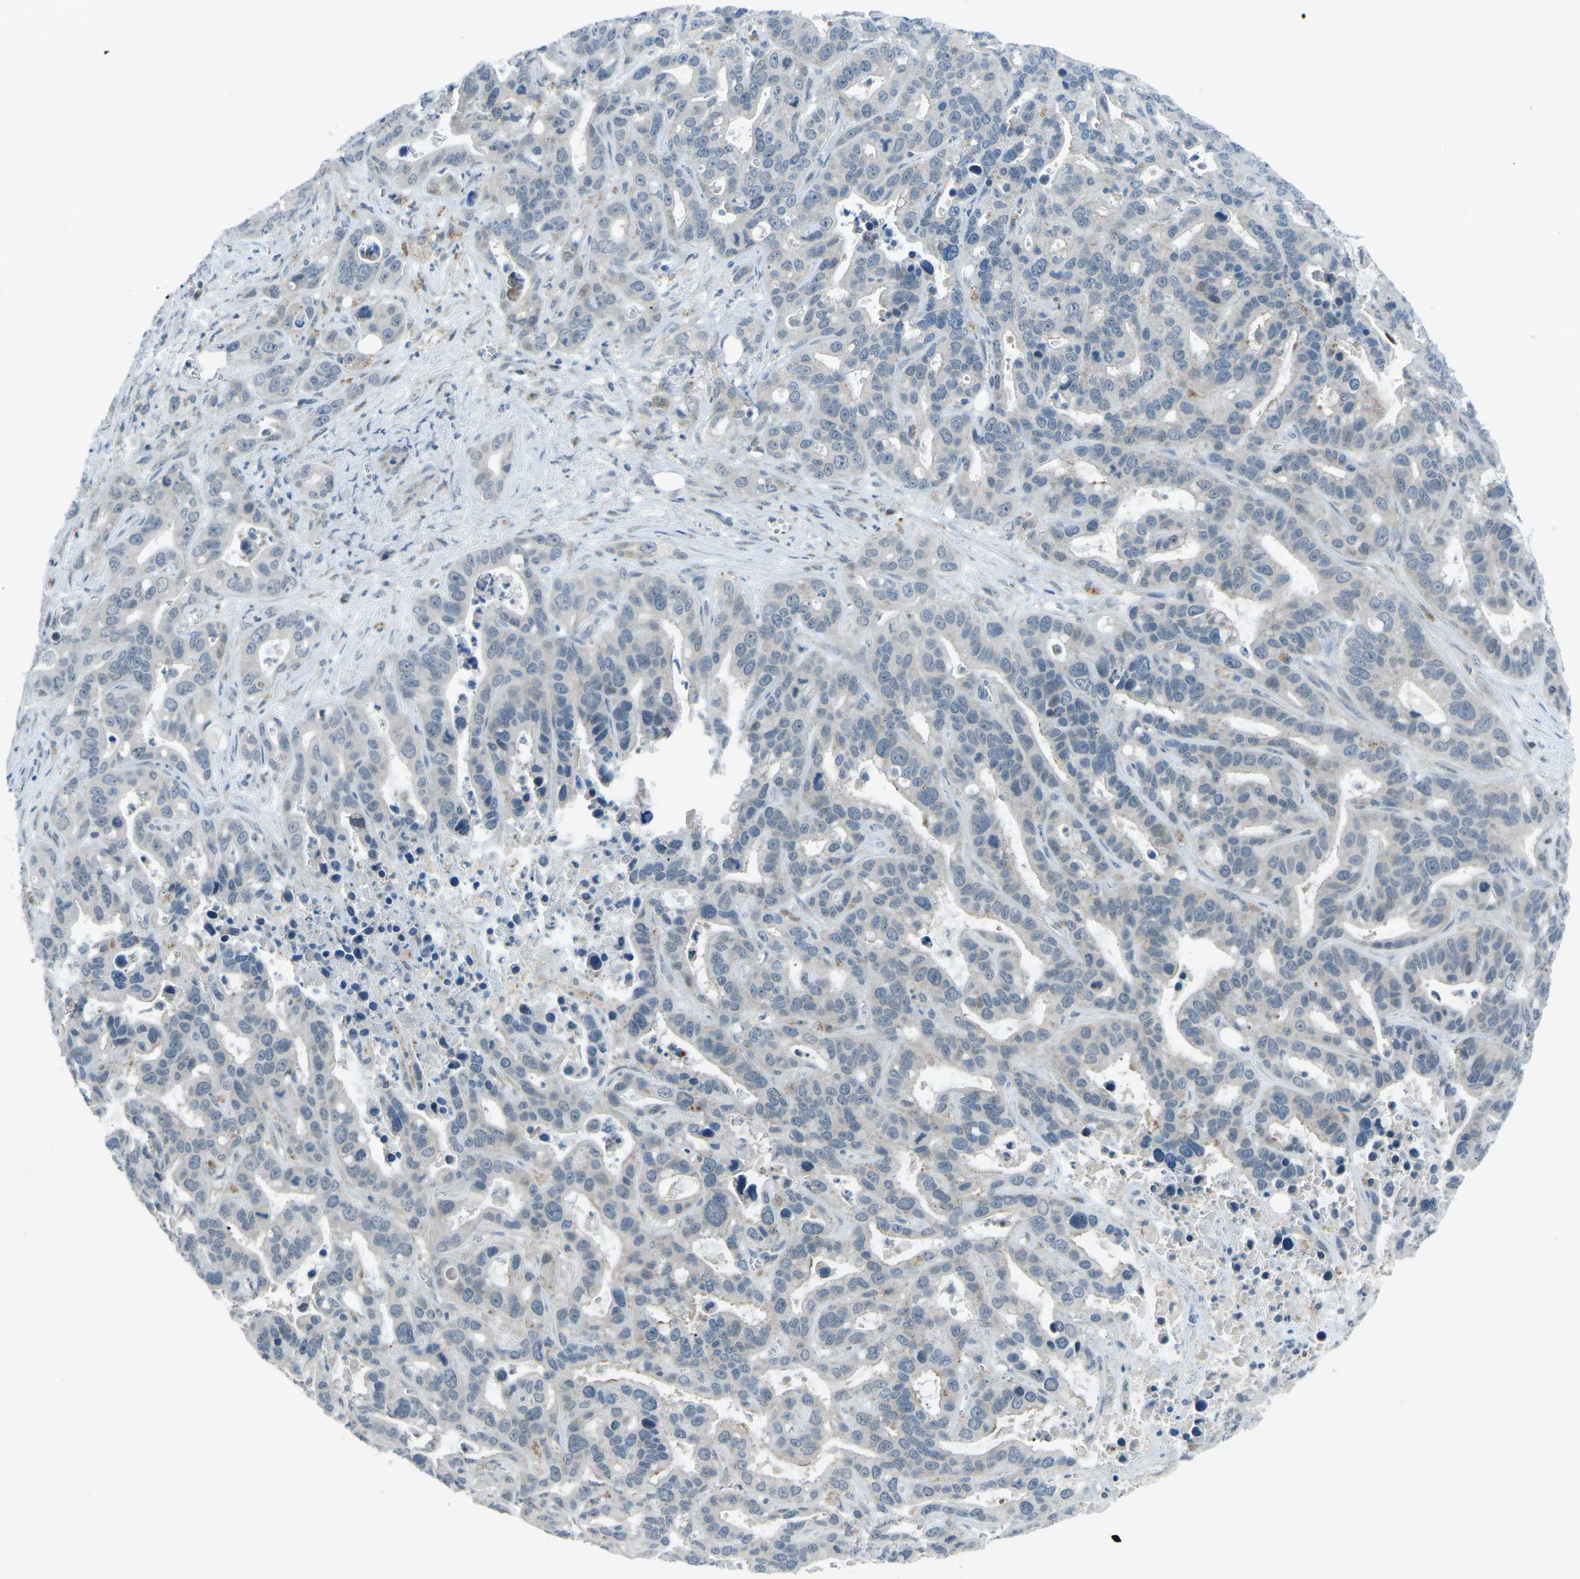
{"staining": {"intensity": "negative", "quantity": "none", "location": "none"}, "tissue": "liver cancer", "cell_type": "Tumor cells", "image_type": "cancer", "snomed": [{"axis": "morphology", "description": "Cholangiocarcinoma"}, {"axis": "topography", "description": "Liver"}], "caption": "This is an immunohistochemistry histopathology image of human cholangiocarcinoma (liver). There is no staining in tumor cells.", "gene": "PRKCA", "patient": {"sex": "female", "age": 65}}